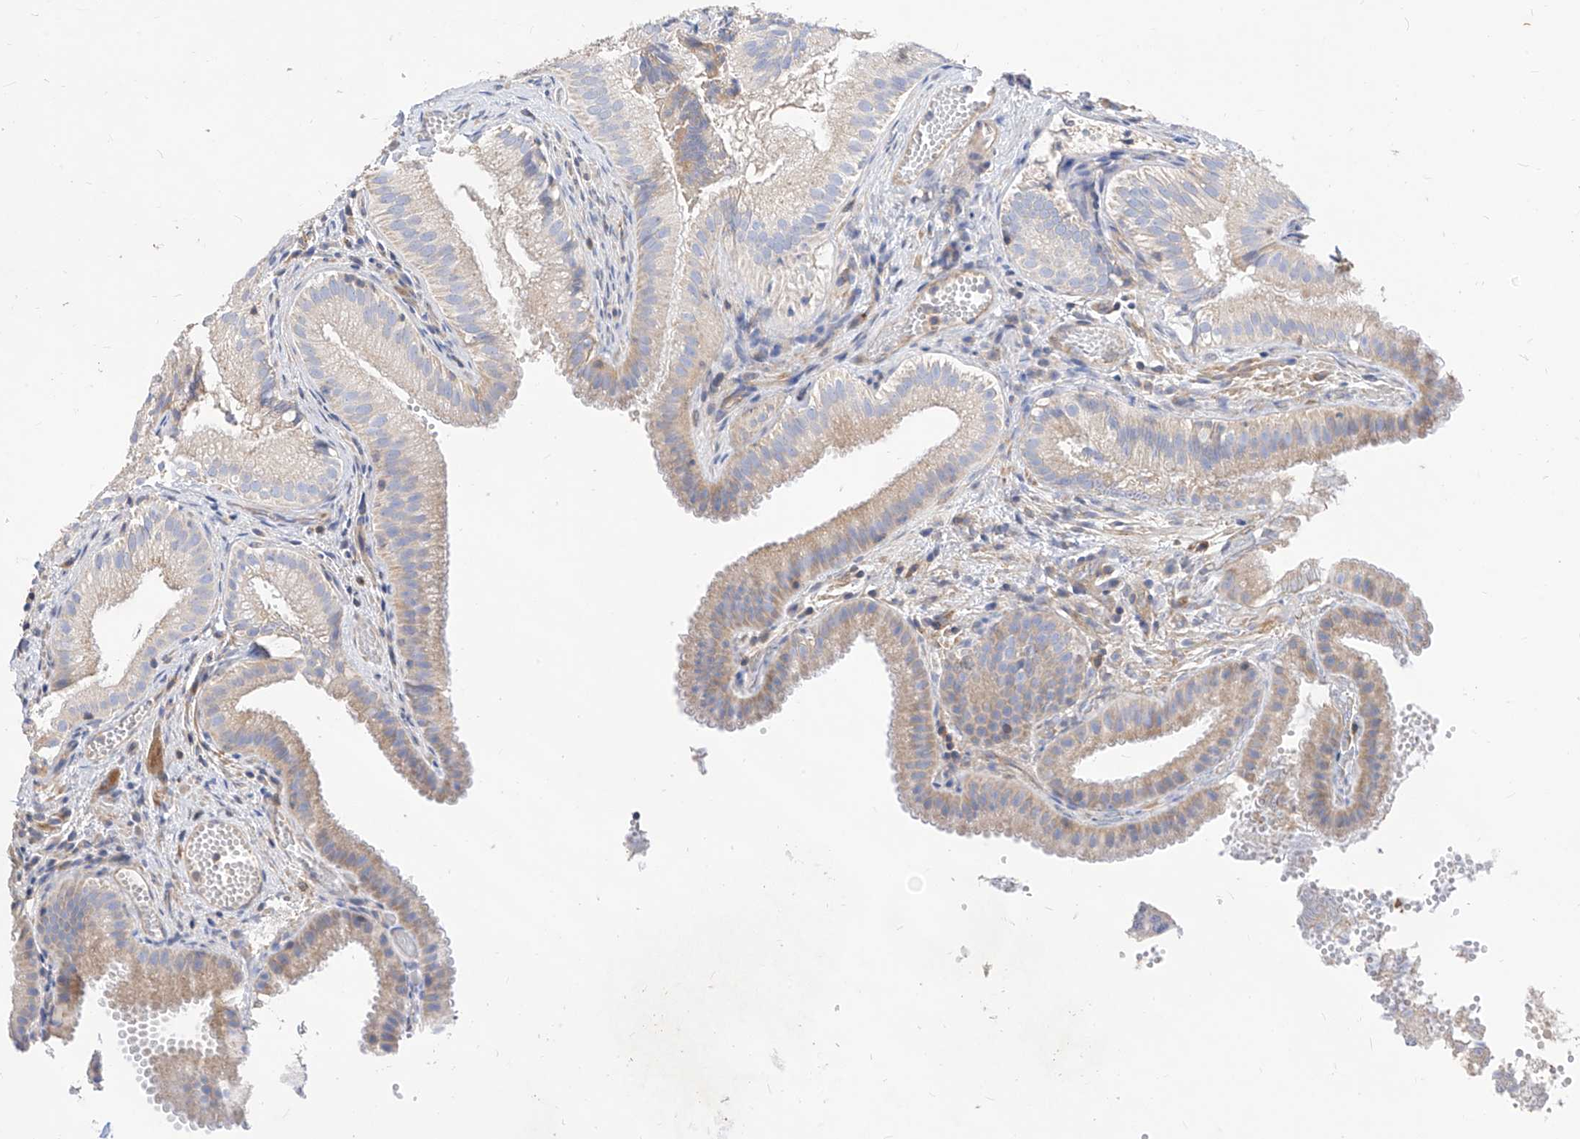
{"staining": {"intensity": "weak", "quantity": "<25%", "location": "cytoplasmic/membranous"}, "tissue": "gallbladder", "cell_type": "Glandular cells", "image_type": "normal", "snomed": [{"axis": "morphology", "description": "Normal tissue, NOS"}, {"axis": "topography", "description": "Gallbladder"}], "caption": "The immunohistochemistry (IHC) photomicrograph has no significant staining in glandular cells of gallbladder. The staining is performed using DAB brown chromogen with nuclei counter-stained in using hematoxylin.", "gene": "SCGB2A1", "patient": {"sex": "female", "age": 30}}